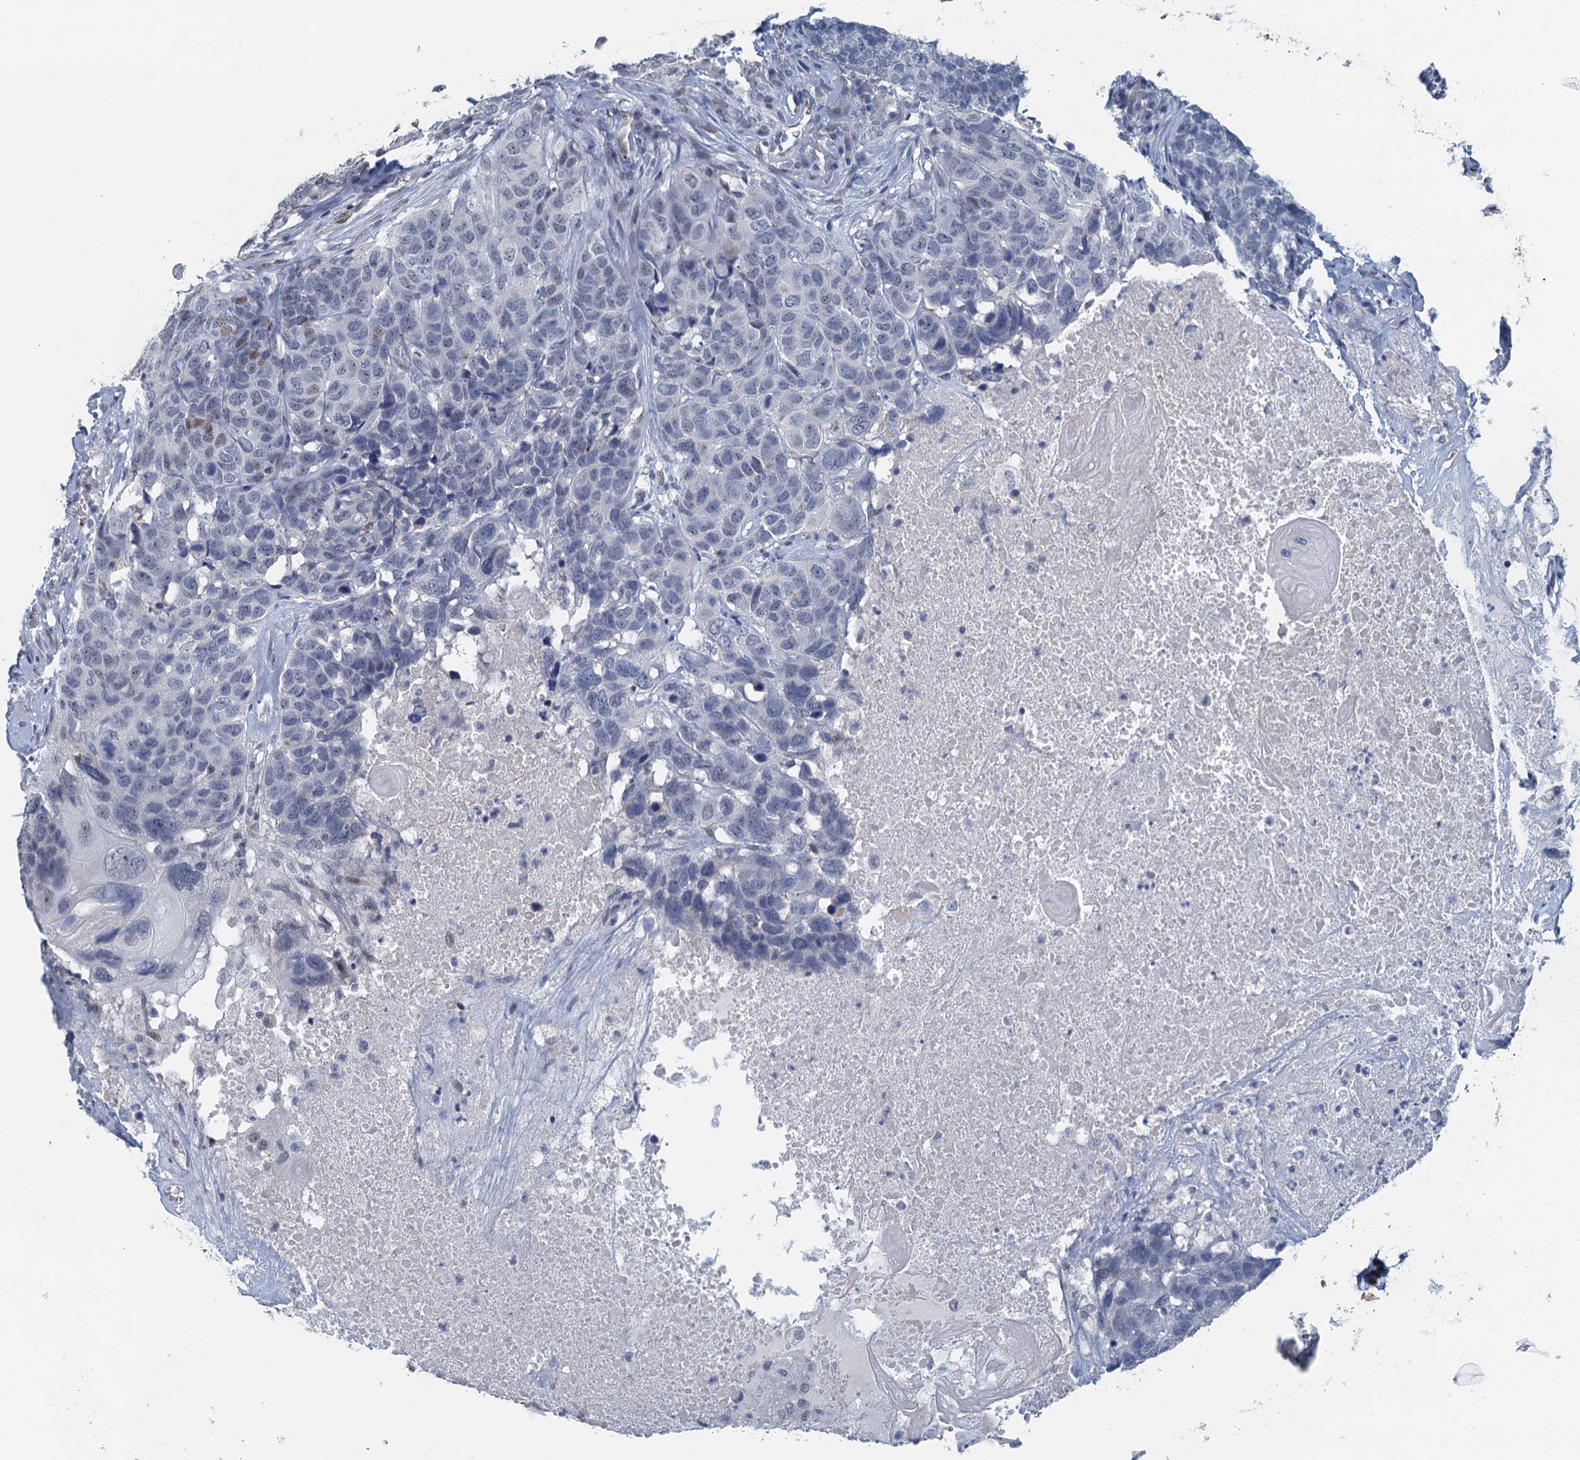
{"staining": {"intensity": "negative", "quantity": "none", "location": "none"}, "tissue": "head and neck cancer", "cell_type": "Tumor cells", "image_type": "cancer", "snomed": [{"axis": "morphology", "description": "Squamous cell carcinoma, NOS"}, {"axis": "topography", "description": "Head-Neck"}], "caption": "High power microscopy histopathology image of an immunohistochemistry histopathology image of squamous cell carcinoma (head and neck), revealing no significant staining in tumor cells.", "gene": "TTLL9", "patient": {"sex": "male", "age": 66}}